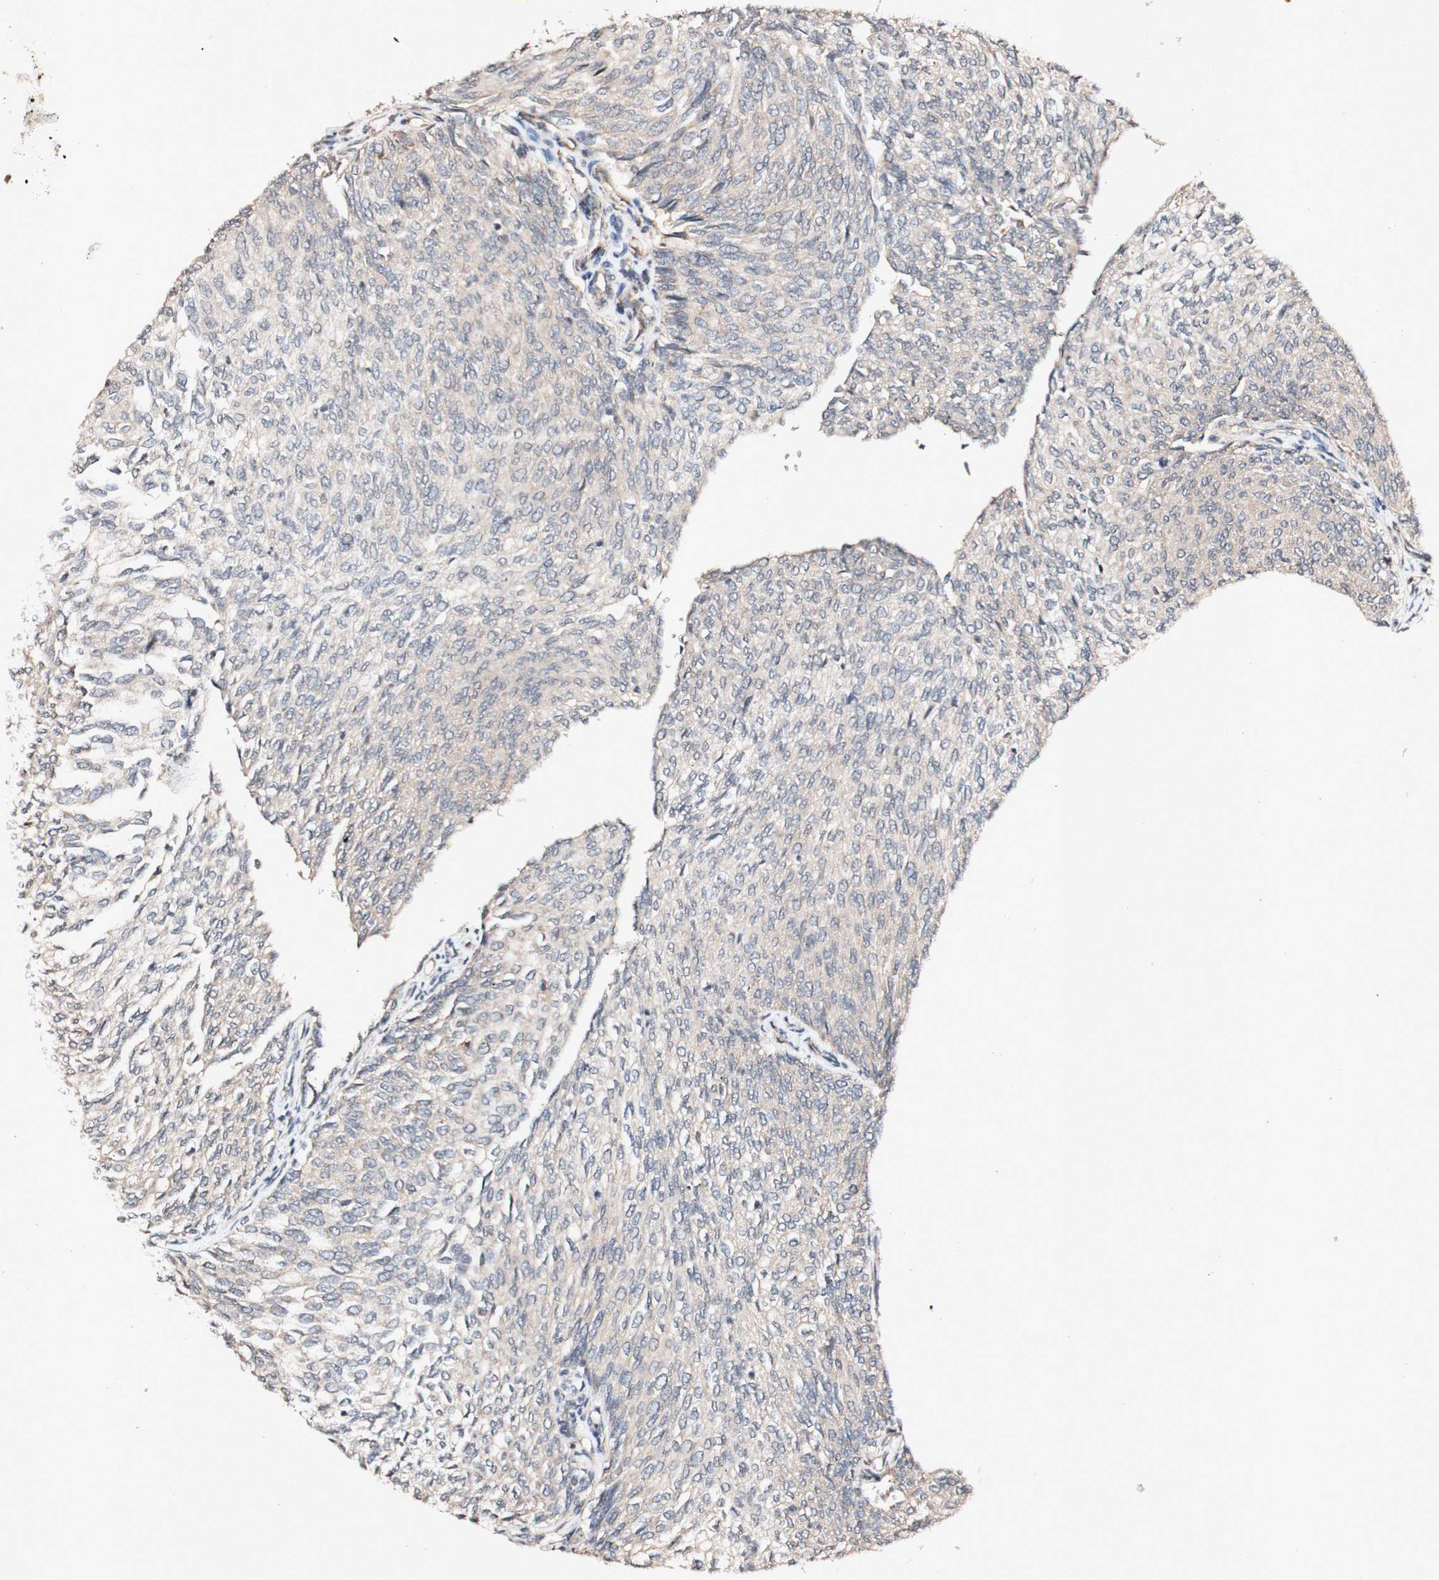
{"staining": {"intensity": "weak", "quantity": ">75%", "location": "cytoplasmic/membranous"}, "tissue": "urothelial cancer", "cell_type": "Tumor cells", "image_type": "cancer", "snomed": [{"axis": "morphology", "description": "Urothelial carcinoma, Low grade"}, {"axis": "topography", "description": "Urinary bladder"}], "caption": "Human urothelial carcinoma (low-grade) stained for a protein (brown) demonstrates weak cytoplasmic/membranous positive expression in approximately >75% of tumor cells.", "gene": "PIN1", "patient": {"sex": "female", "age": 79}}